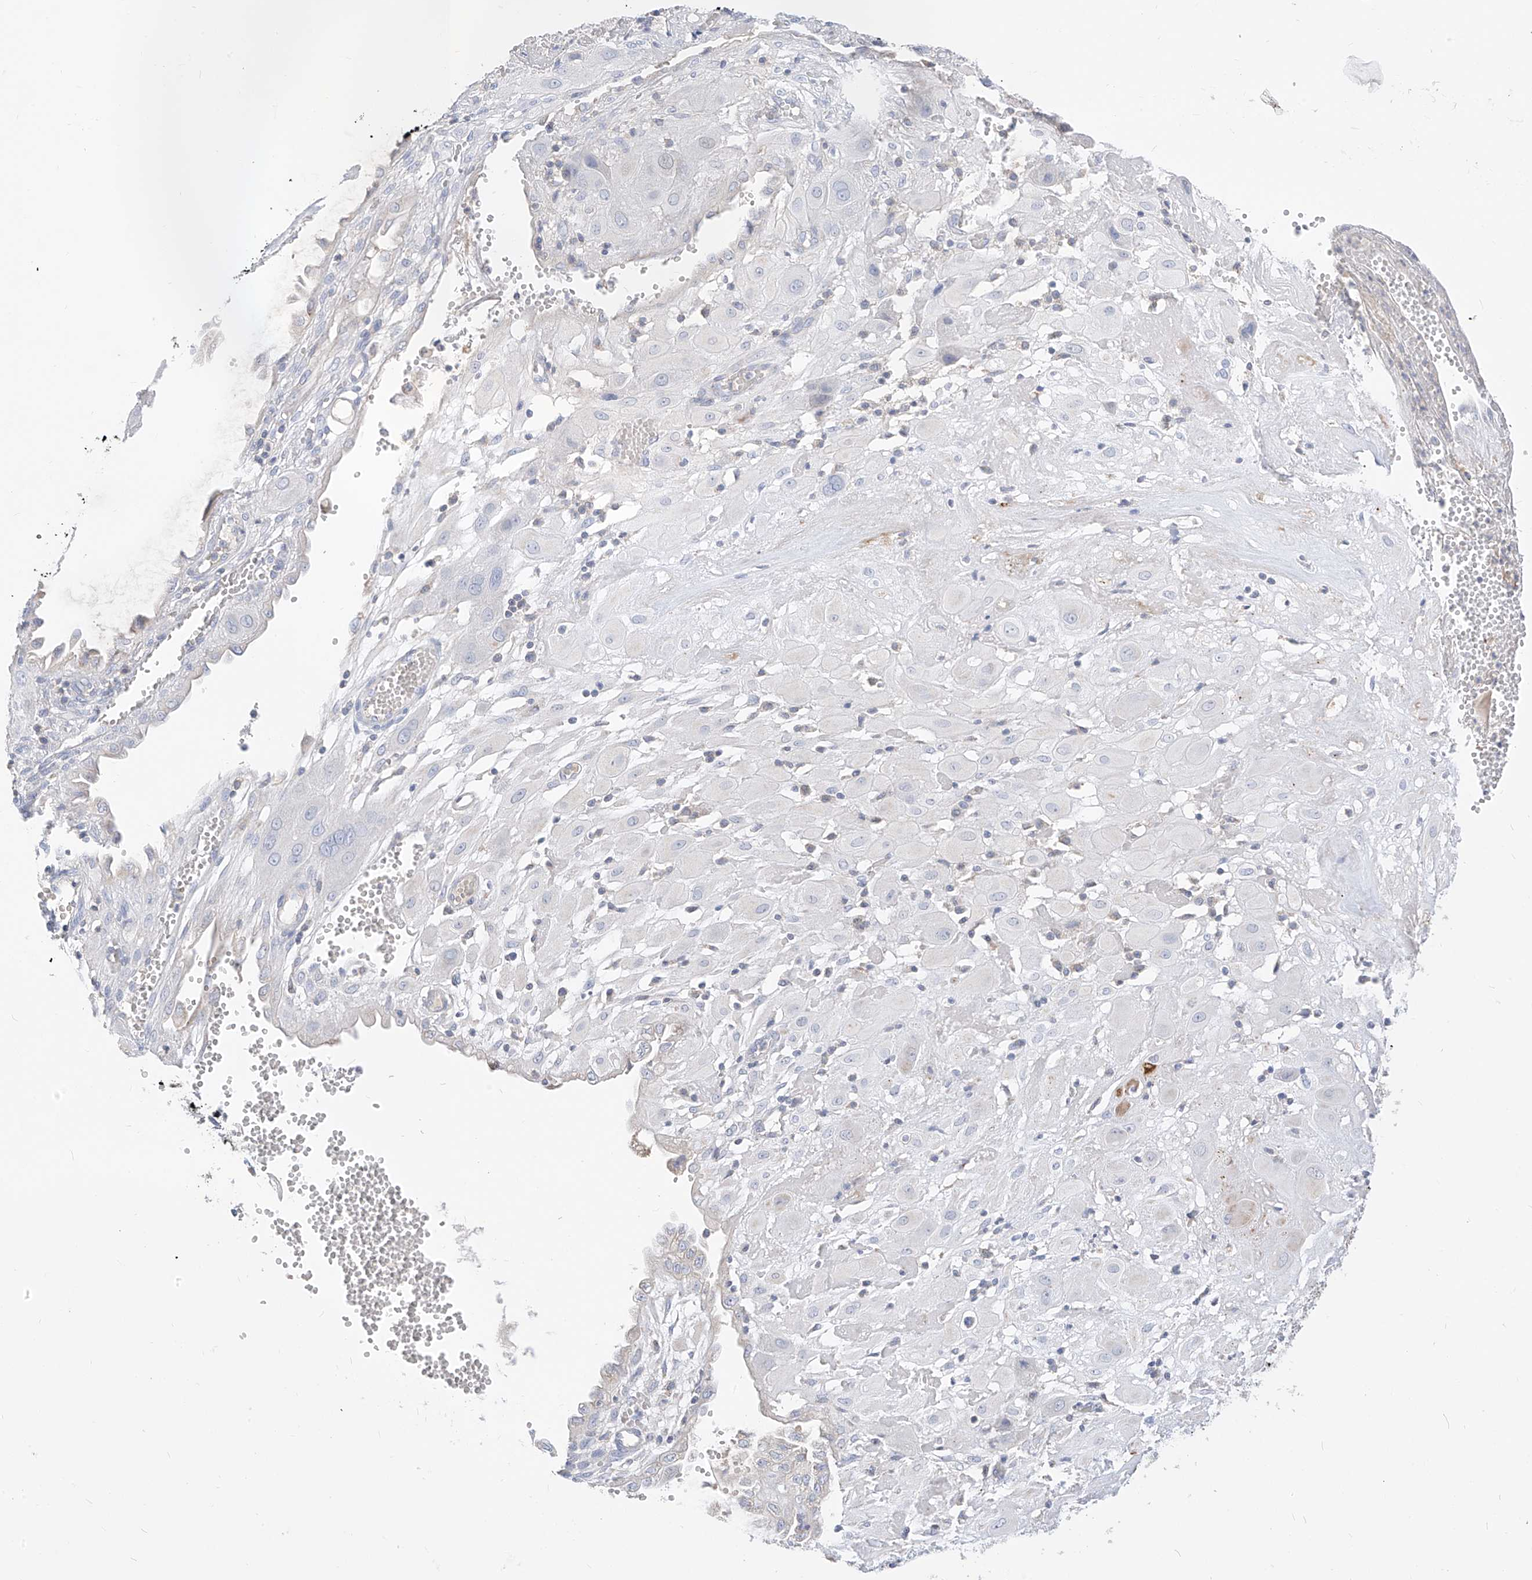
{"staining": {"intensity": "negative", "quantity": "none", "location": "none"}, "tissue": "cervical cancer", "cell_type": "Tumor cells", "image_type": "cancer", "snomed": [{"axis": "morphology", "description": "Squamous cell carcinoma, NOS"}, {"axis": "topography", "description": "Cervix"}], "caption": "Immunohistochemistry (IHC) of cervical squamous cell carcinoma demonstrates no expression in tumor cells.", "gene": "RASA2", "patient": {"sex": "female", "age": 34}}